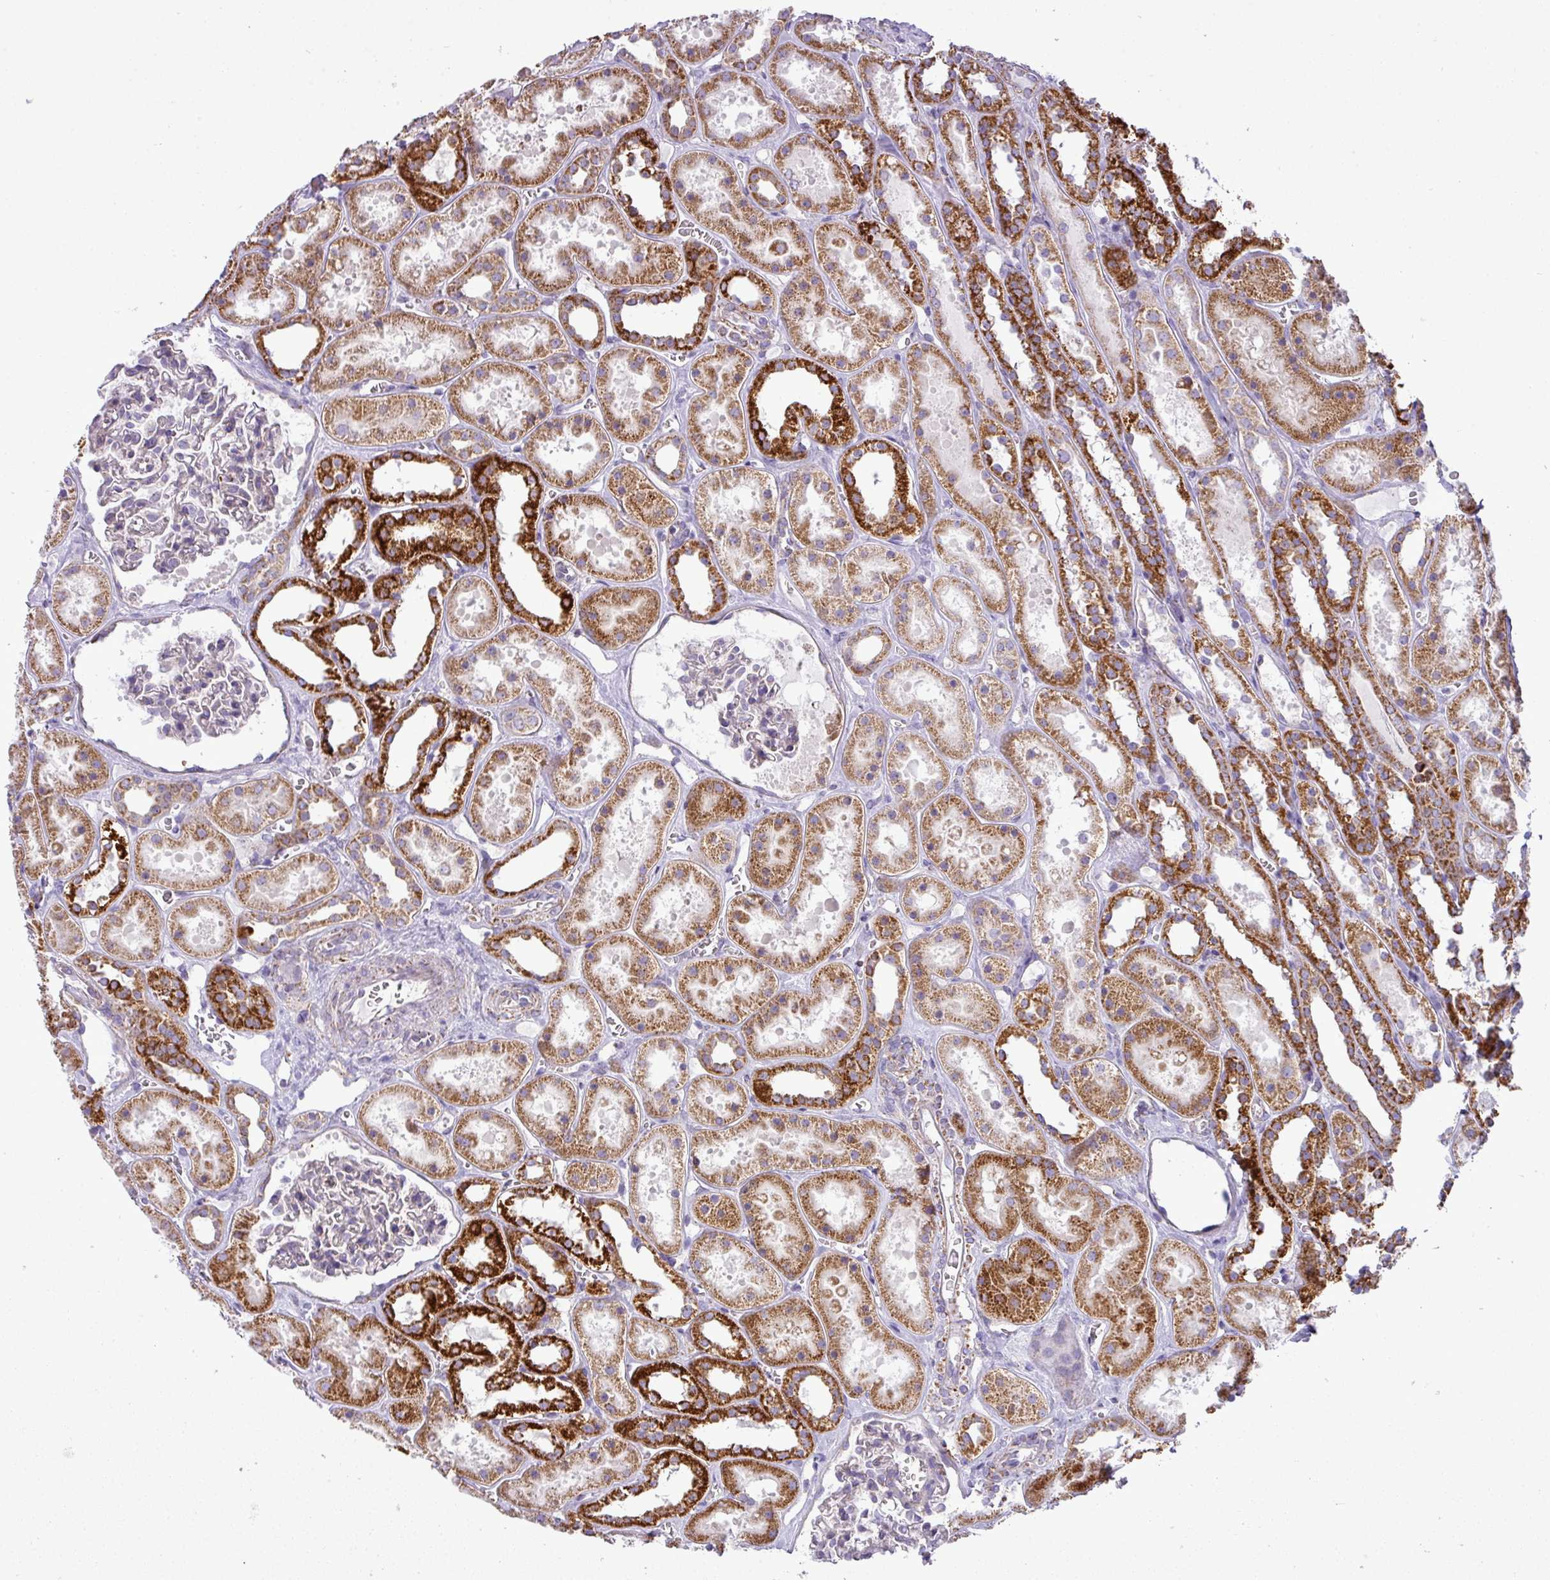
{"staining": {"intensity": "negative", "quantity": "none", "location": "none"}, "tissue": "kidney", "cell_type": "Cells in glomeruli", "image_type": "normal", "snomed": [{"axis": "morphology", "description": "Normal tissue, NOS"}, {"axis": "topography", "description": "Kidney"}], "caption": "IHC photomicrograph of benign kidney stained for a protein (brown), which exhibits no positivity in cells in glomeruli. (Stains: DAB (3,3'-diaminobenzidine) IHC with hematoxylin counter stain, Microscopy: brightfield microscopy at high magnification).", "gene": "ZNF81", "patient": {"sex": "female", "age": 41}}